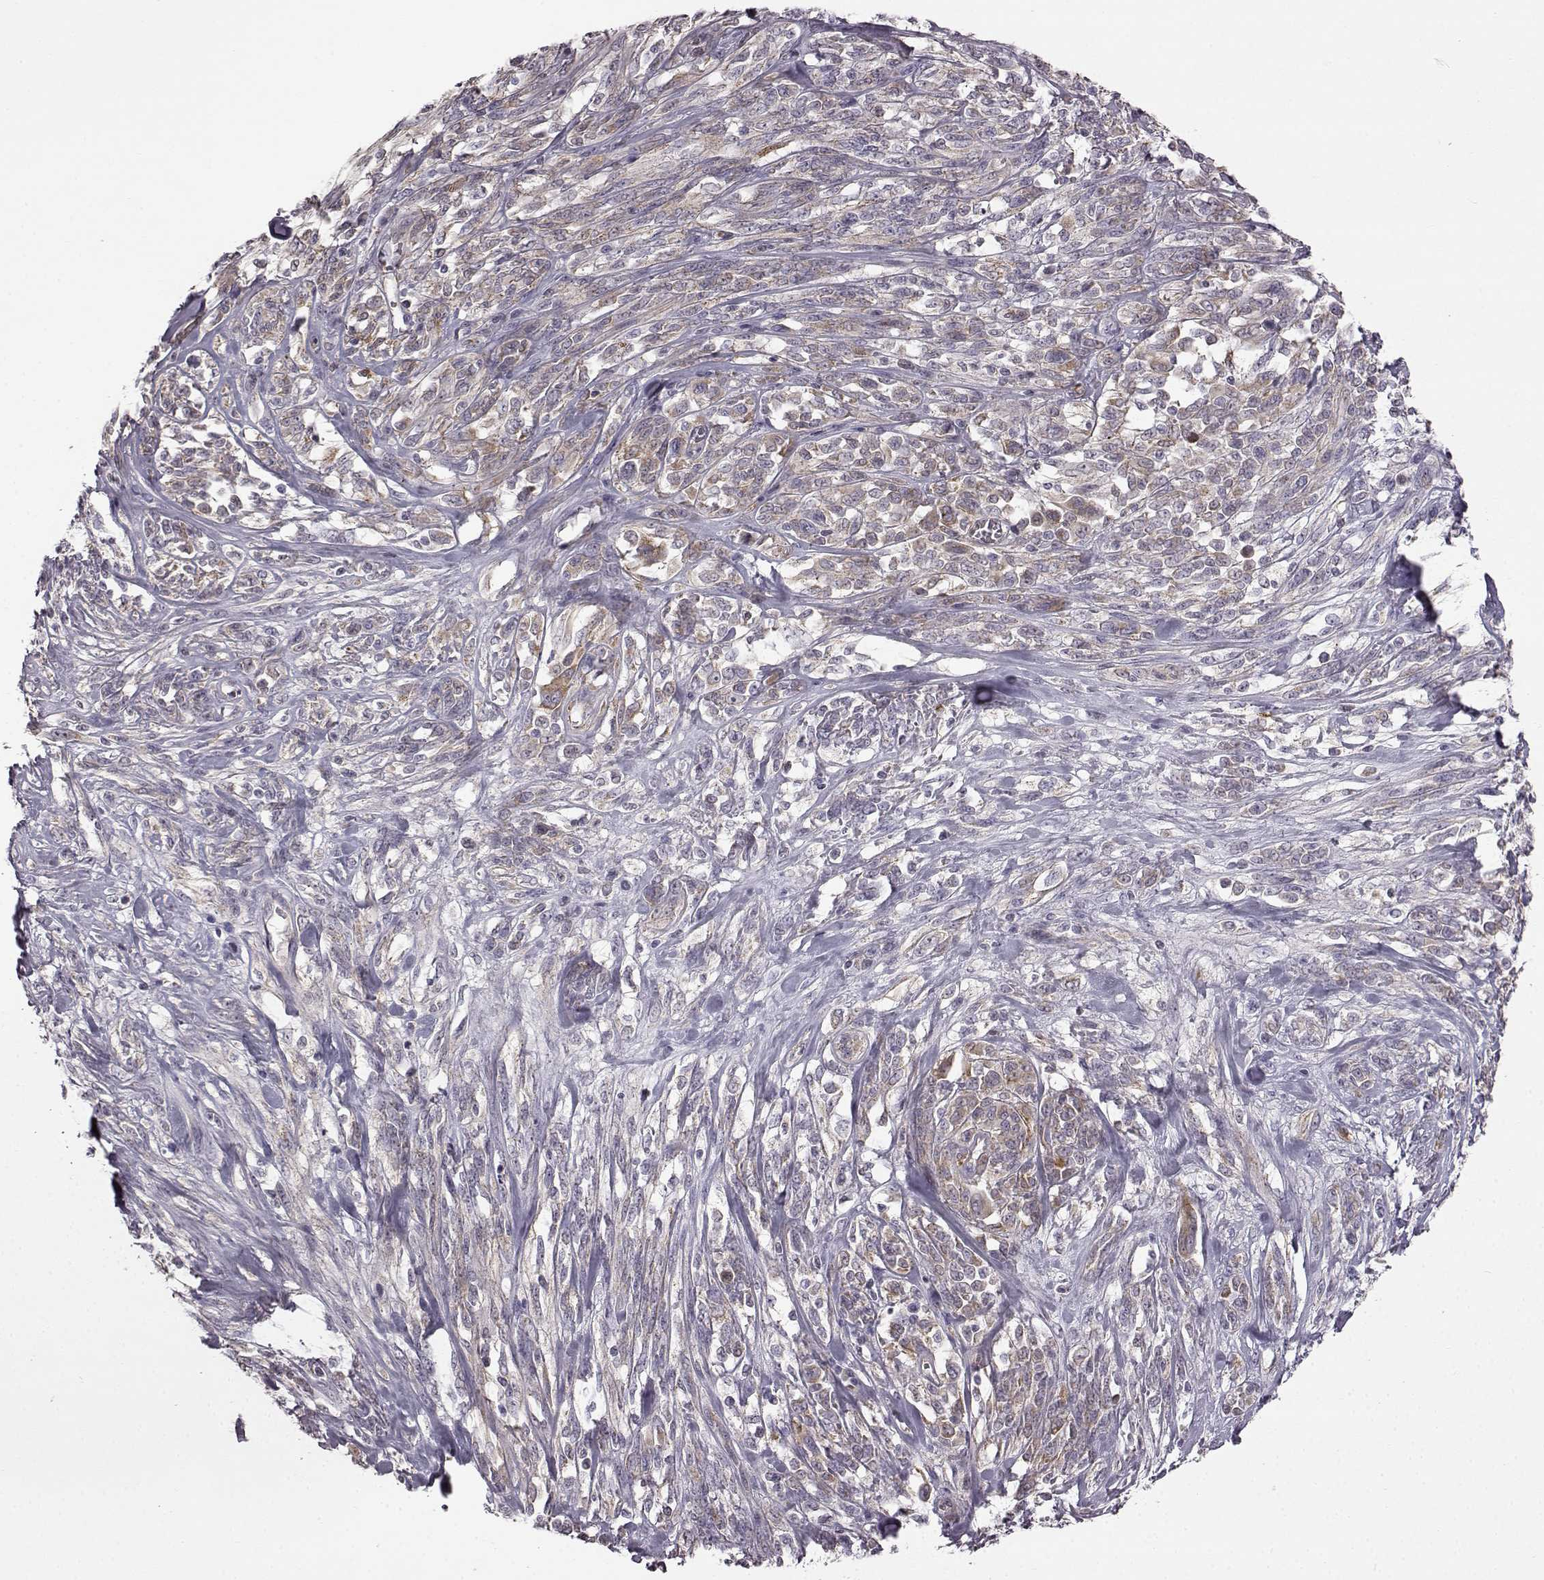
{"staining": {"intensity": "weak", "quantity": "25%-75%", "location": "cytoplasmic/membranous"}, "tissue": "melanoma", "cell_type": "Tumor cells", "image_type": "cancer", "snomed": [{"axis": "morphology", "description": "Malignant melanoma, NOS"}, {"axis": "topography", "description": "Skin"}], "caption": "Immunohistochemistry (IHC) (DAB) staining of melanoma reveals weak cytoplasmic/membranous protein staining in approximately 25%-75% of tumor cells.", "gene": "B3GNT6", "patient": {"sex": "female", "age": 91}}